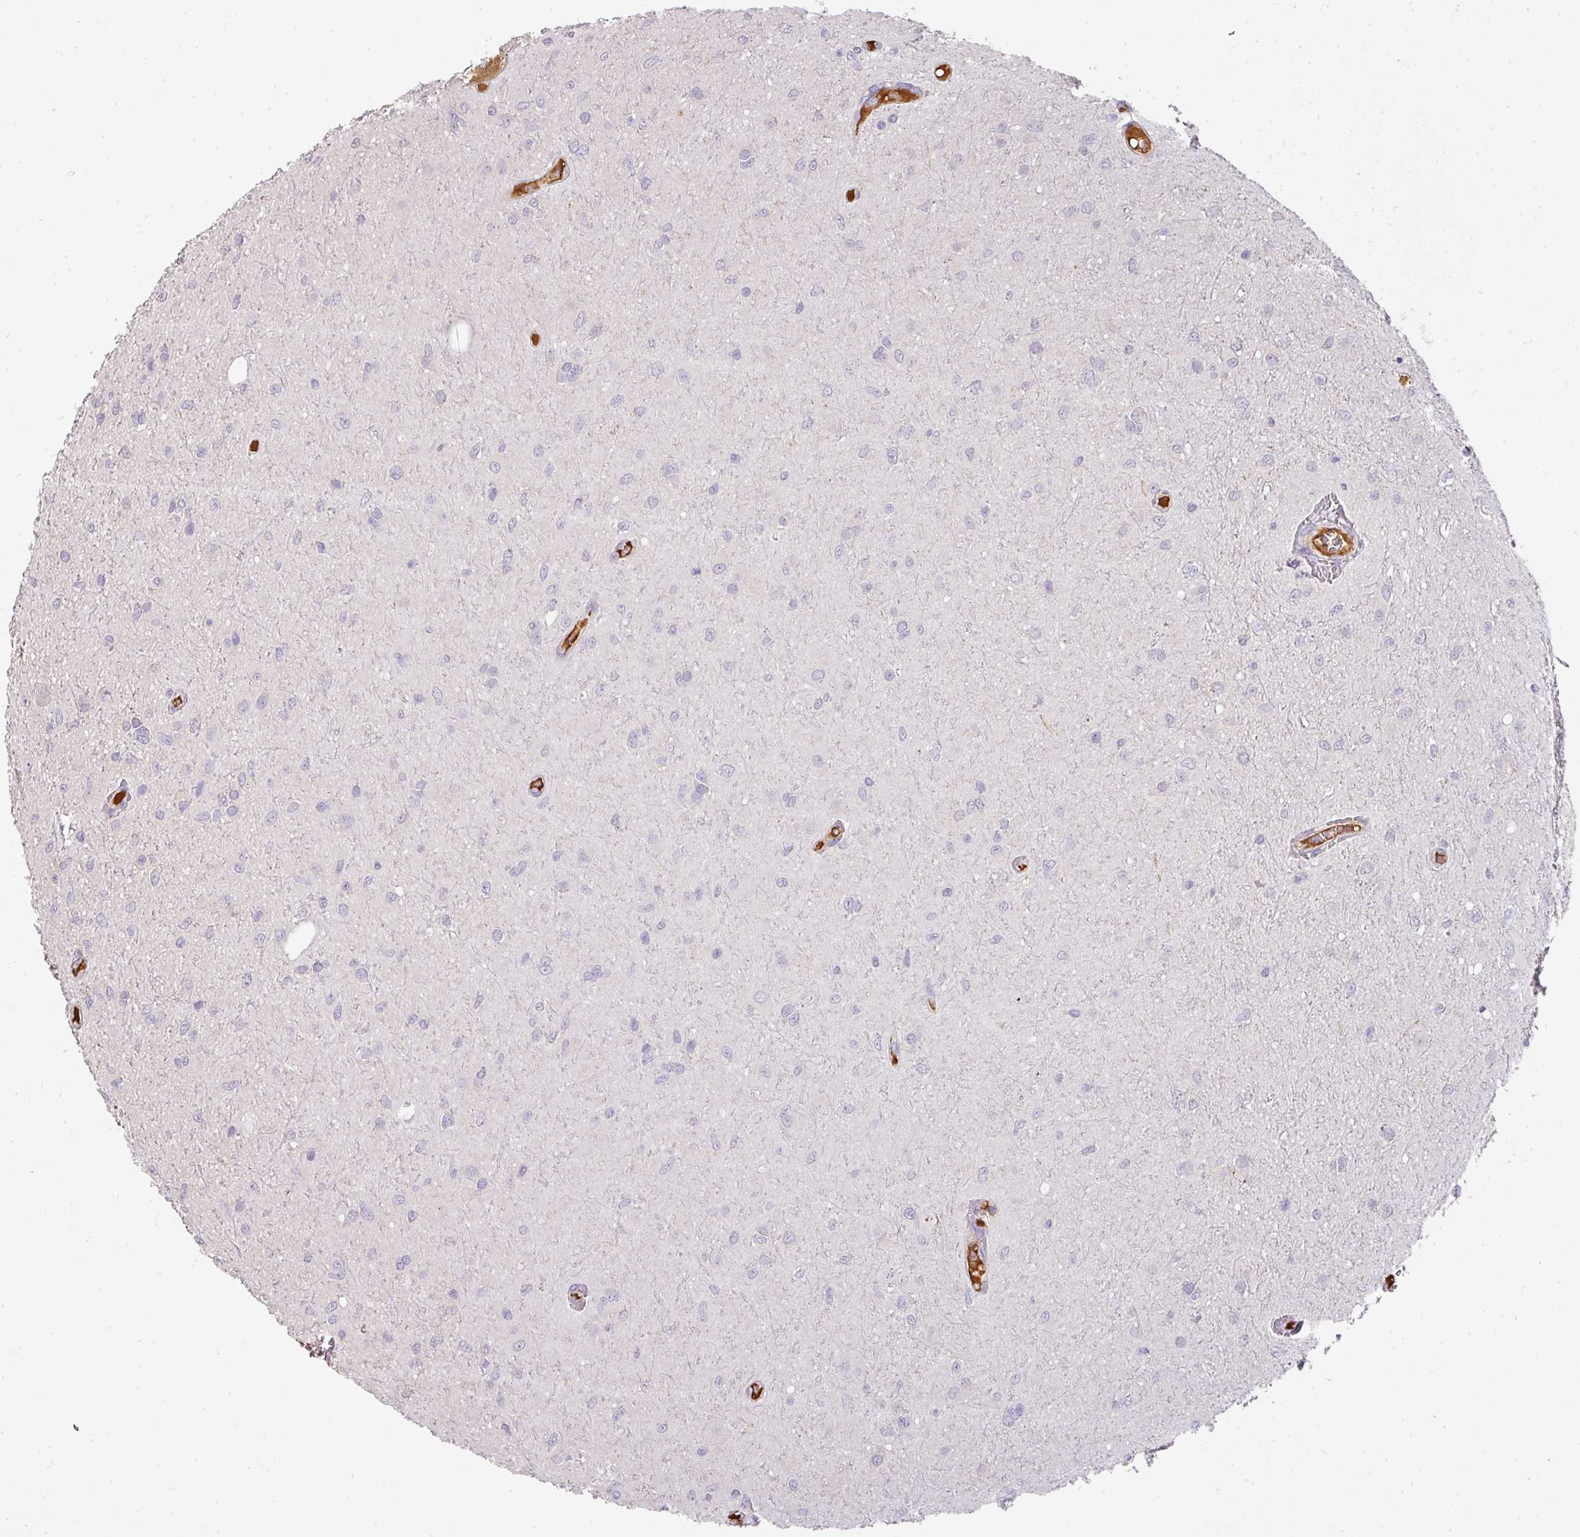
{"staining": {"intensity": "negative", "quantity": "none", "location": "none"}, "tissue": "glioma", "cell_type": "Tumor cells", "image_type": "cancer", "snomed": [{"axis": "morphology", "description": "Glioma, malignant, Low grade"}, {"axis": "topography", "description": "Cerebellum"}], "caption": "Tumor cells are negative for brown protein staining in glioma. (DAB (3,3'-diaminobenzidine) immunohistochemistry (IHC) visualized using brightfield microscopy, high magnification).", "gene": "CCZ1", "patient": {"sex": "female", "age": 5}}